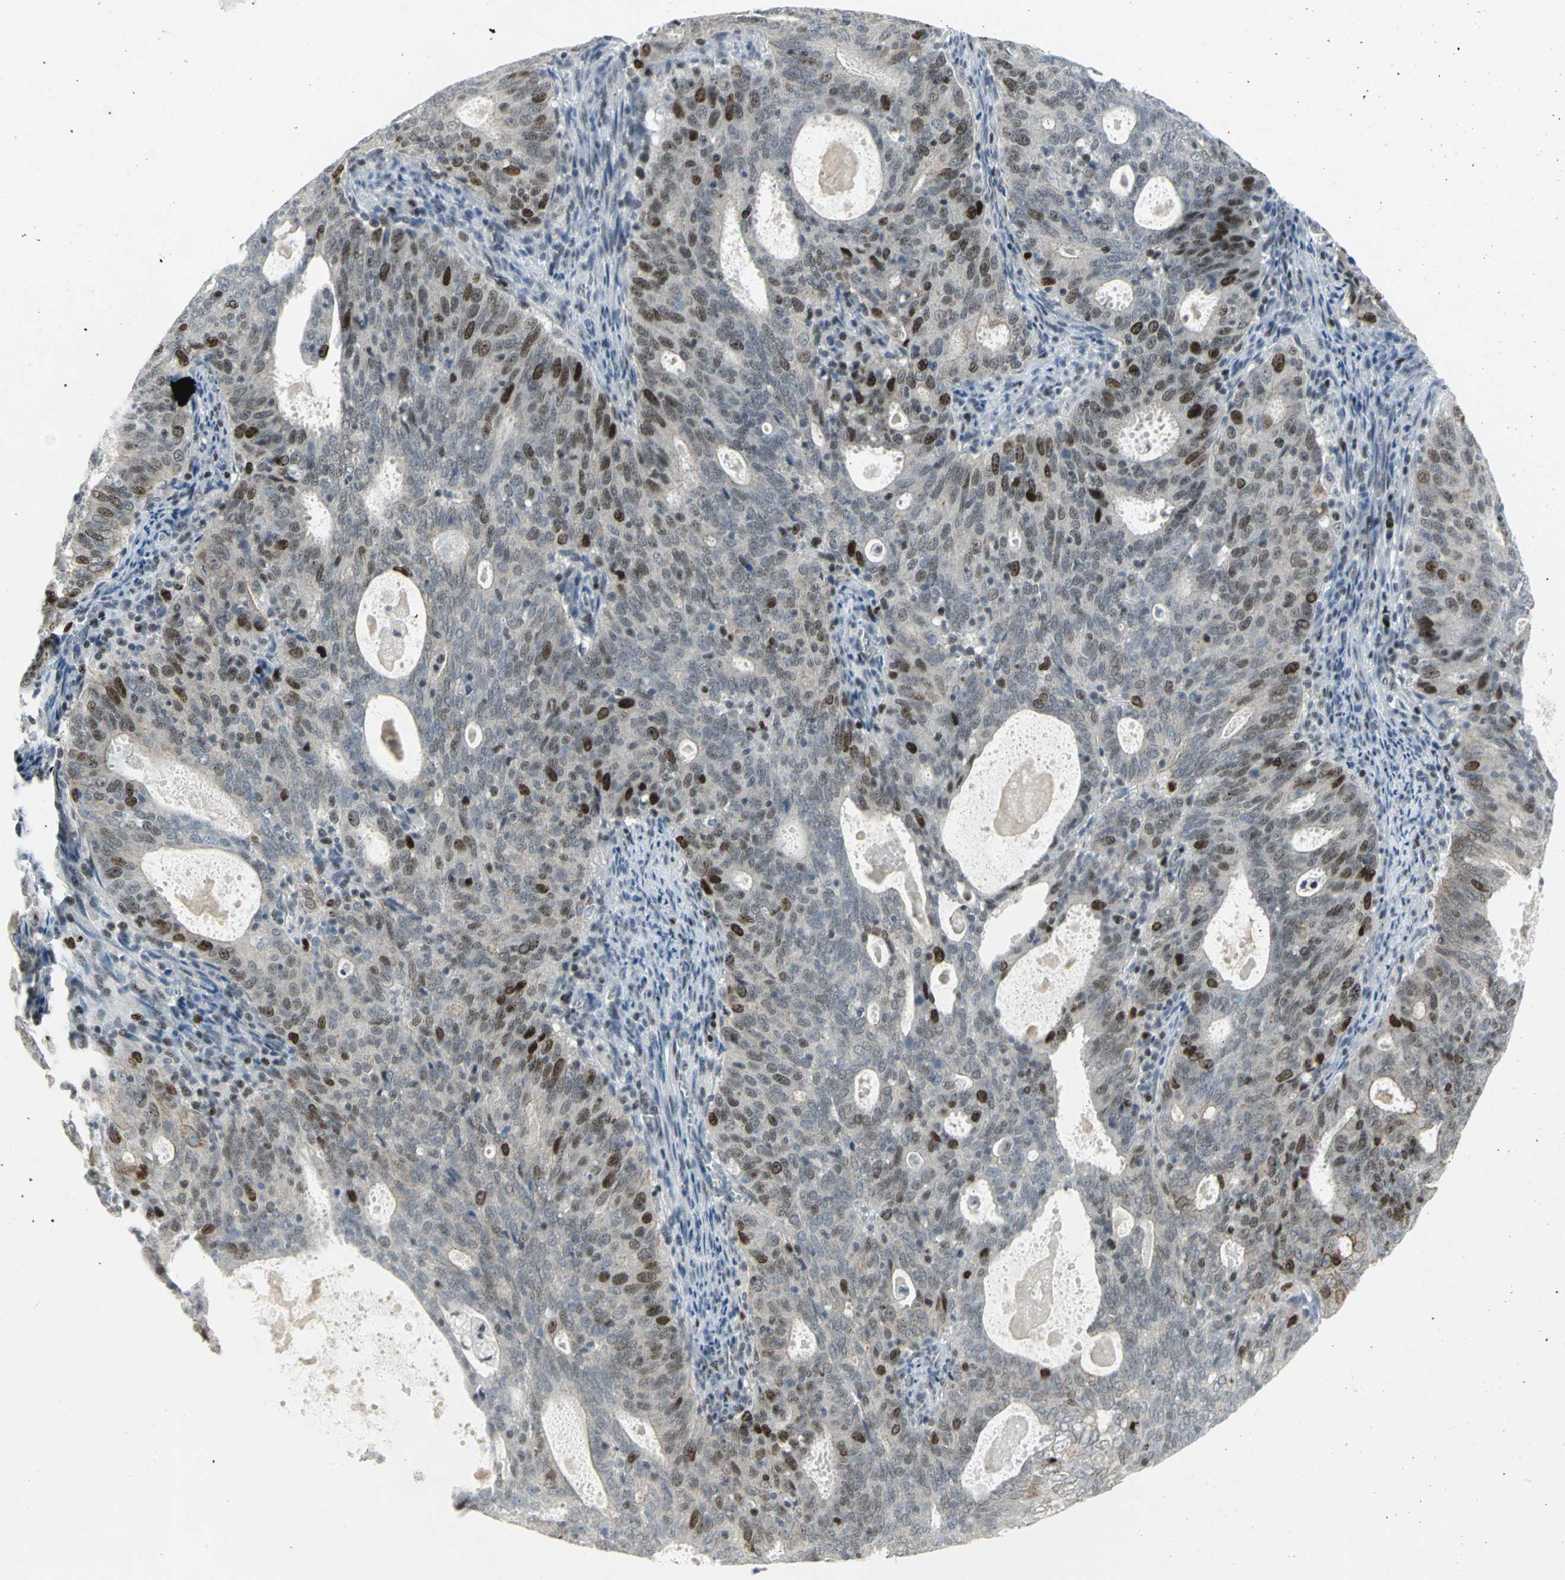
{"staining": {"intensity": "strong", "quantity": "25%-75%", "location": "nuclear"}, "tissue": "cervical cancer", "cell_type": "Tumor cells", "image_type": "cancer", "snomed": [{"axis": "morphology", "description": "Adenocarcinoma, NOS"}, {"axis": "topography", "description": "Cervix"}], "caption": "A micrograph of adenocarcinoma (cervical) stained for a protein shows strong nuclear brown staining in tumor cells.", "gene": "RPA1", "patient": {"sex": "female", "age": 44}}